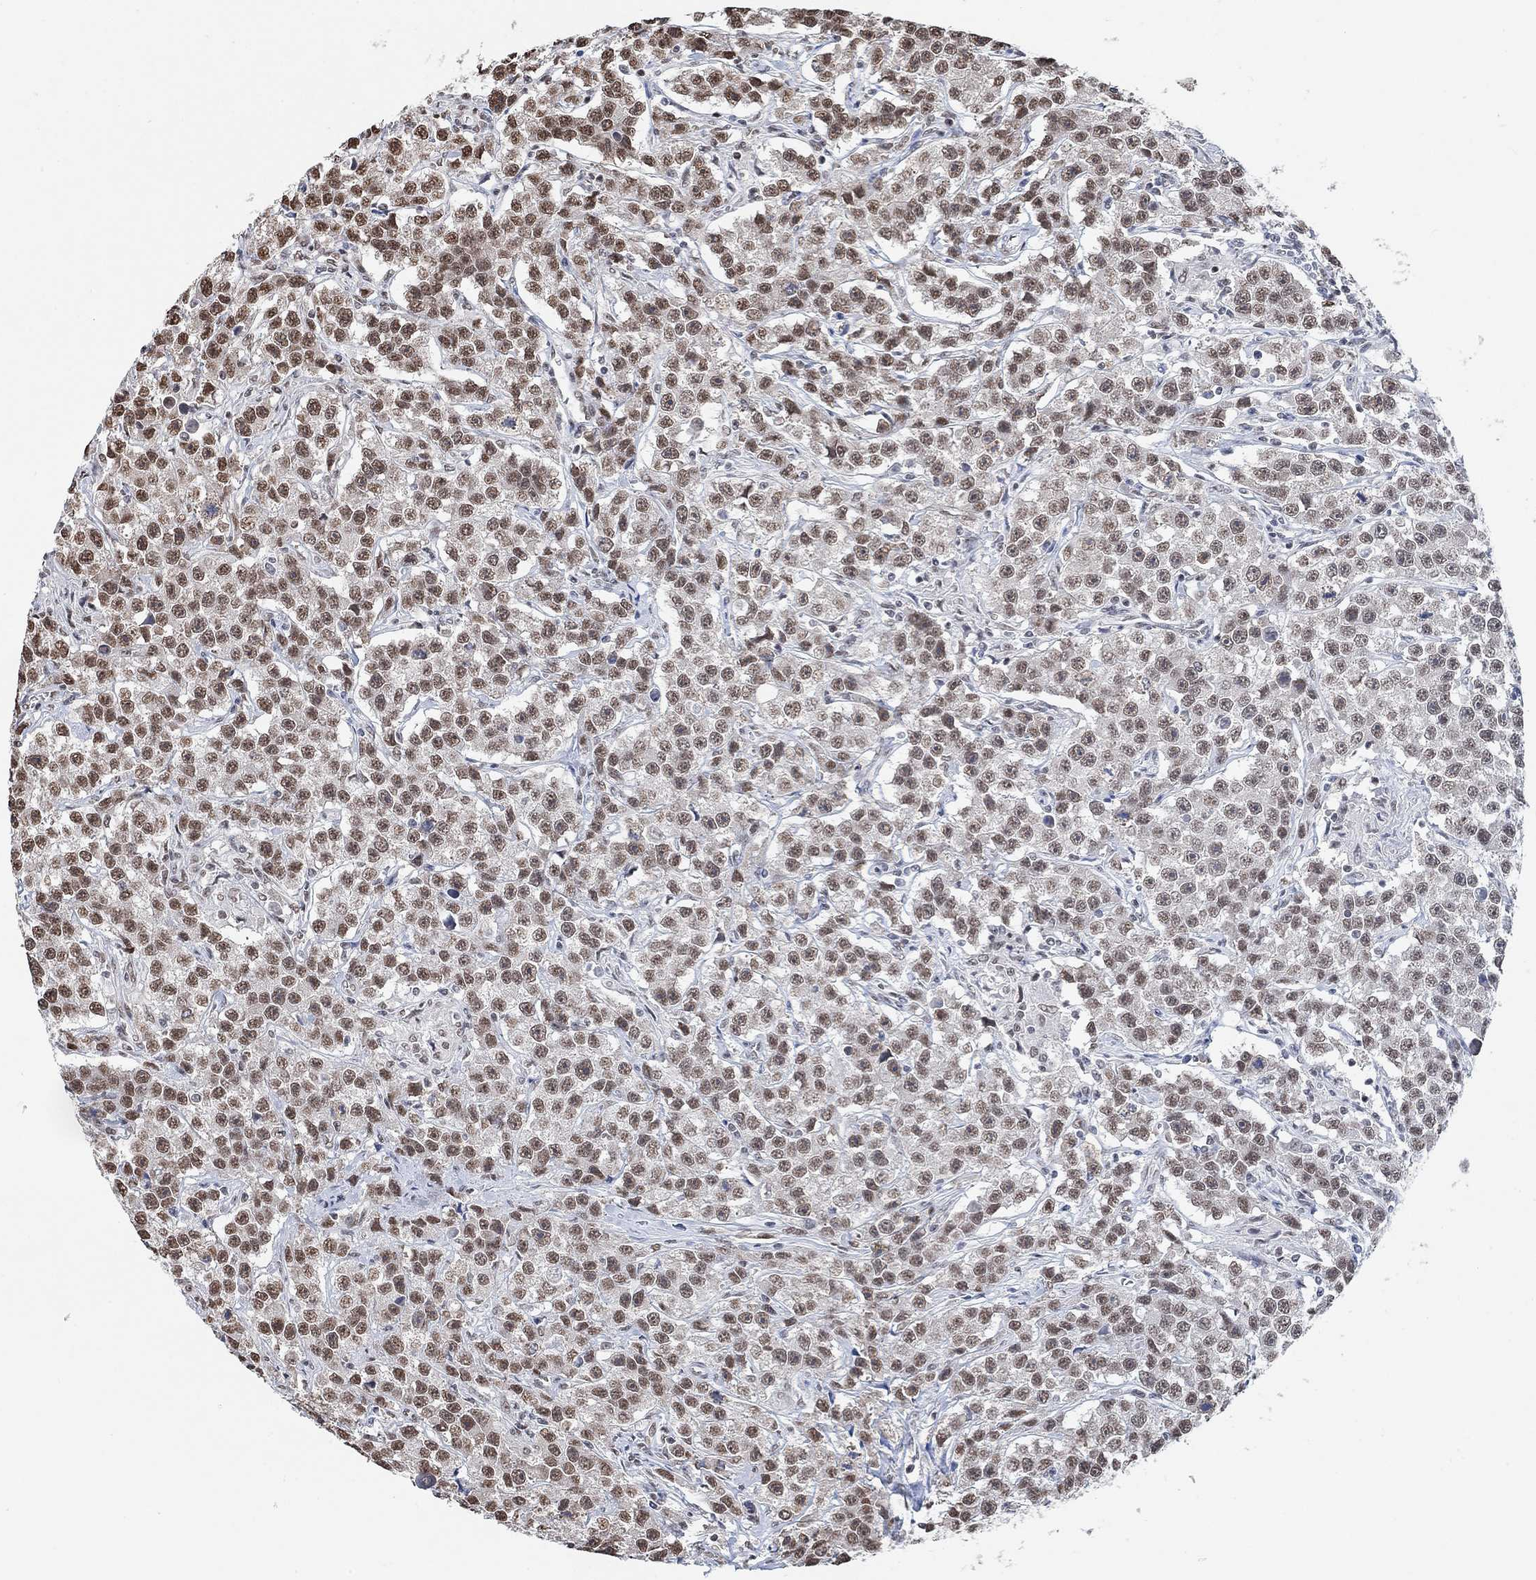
{"staining": {"intensity": "moderate", "quantity": ">75%", "location": "nuclear"}, "tissue": "testis cancer", "cell_type": "Tumor cells", "image_type": "cancer", "snomed": [{"axis": "morphology", "description": "Seminoma, NOS"}, {"axis": "topography", "description": "Testis"}], "caption": "A medium amount of moderate nuclear positivity is present in approximately >75% of tumor cells in testis cancer tissue.", "gene": "USP39", "patient": {"sex": "male", "age": 59}}